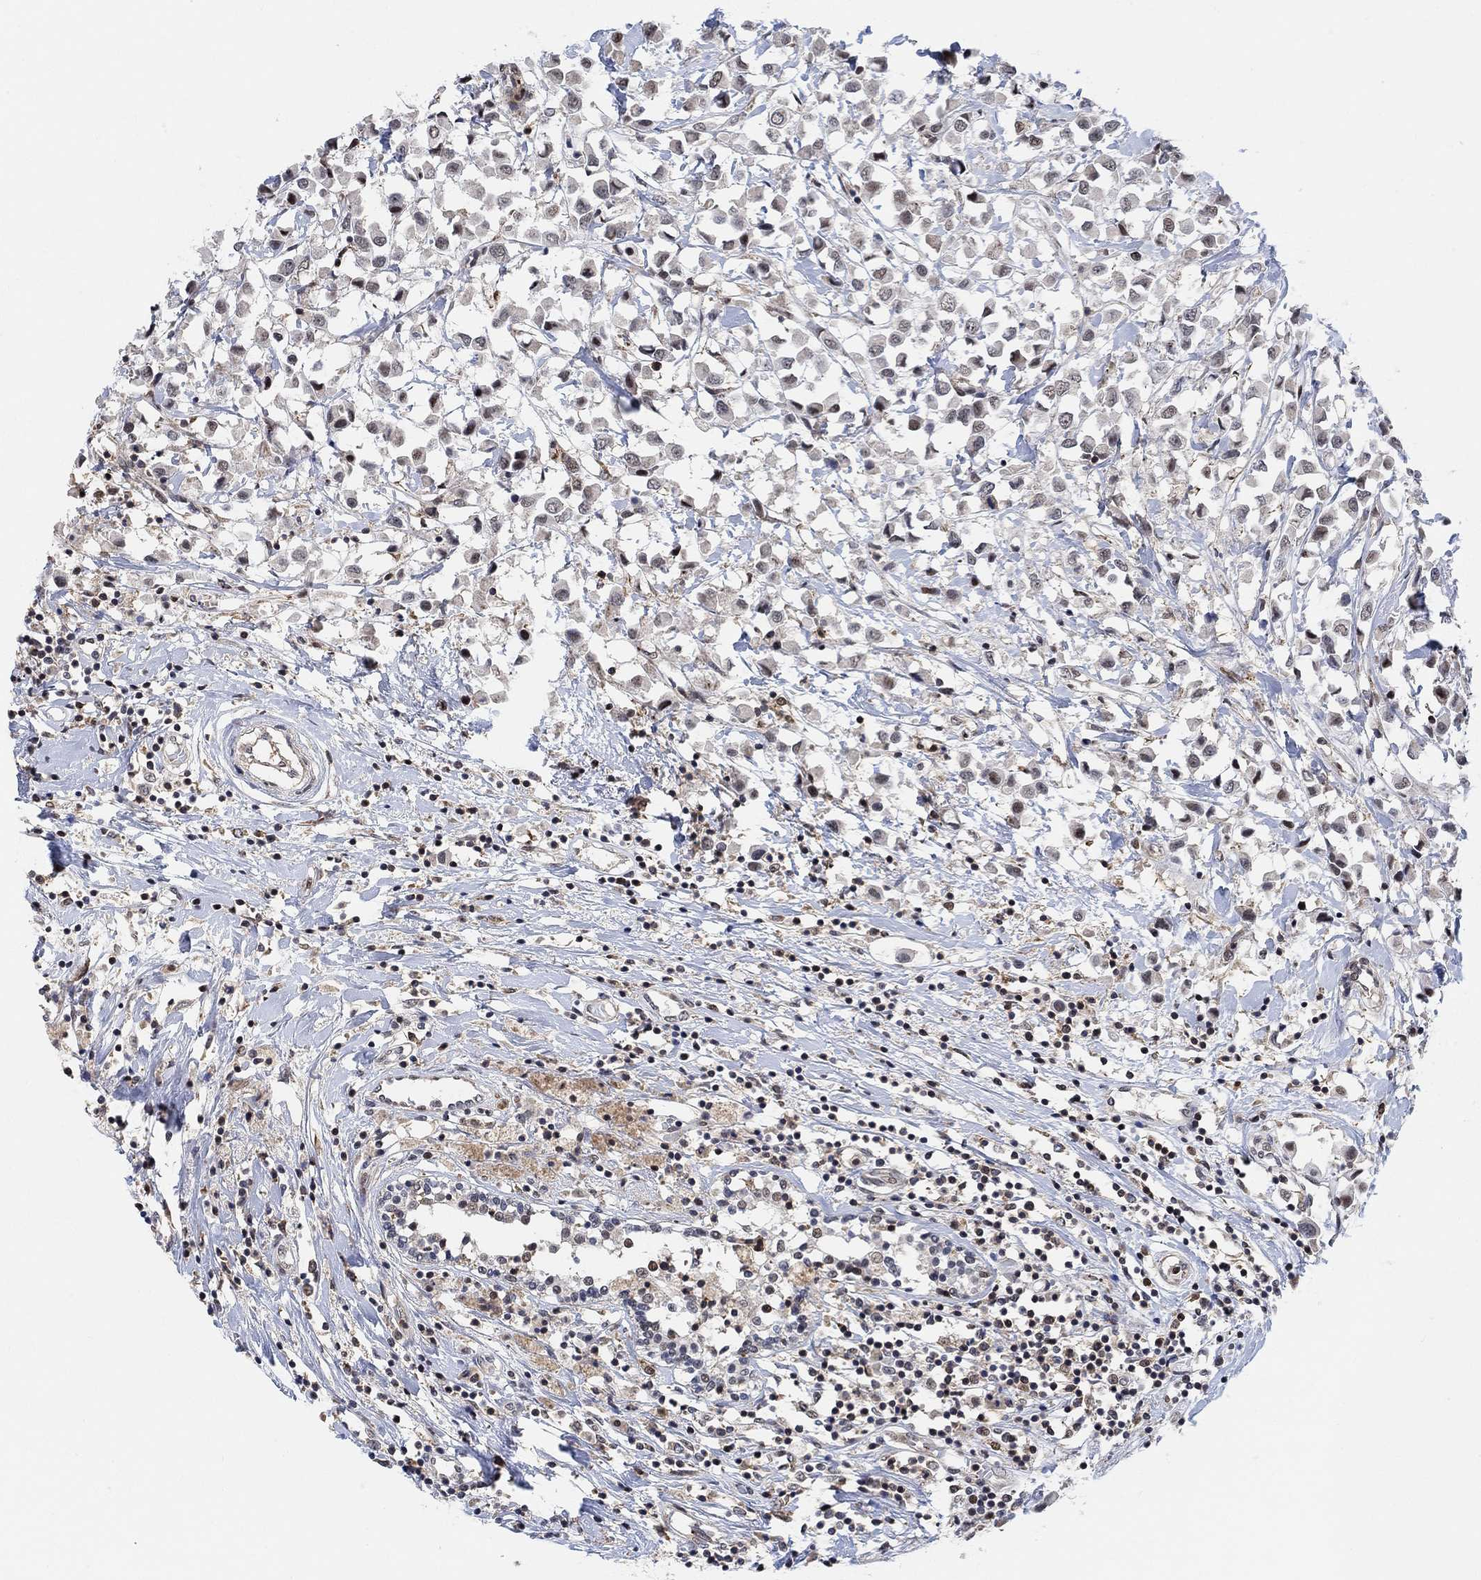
{"staining": {"intensity": "weak", "quantity": "<25%", "location": "nuclear"}, "tissue": "breast cancer", "cell_type": "Tumor cells", "image_type": "cancer", "snomed": [{"axis": "morphology", "description": "Duct carcinoma"}, {"axis": "topography", "description": "Breast"}], "caption": "The histopathology image shows no significant staining in tumor cells of breast intraductal carcinoma.", "gene": "PWWP2B", "patient": {"sex": "female", "age": 61}}